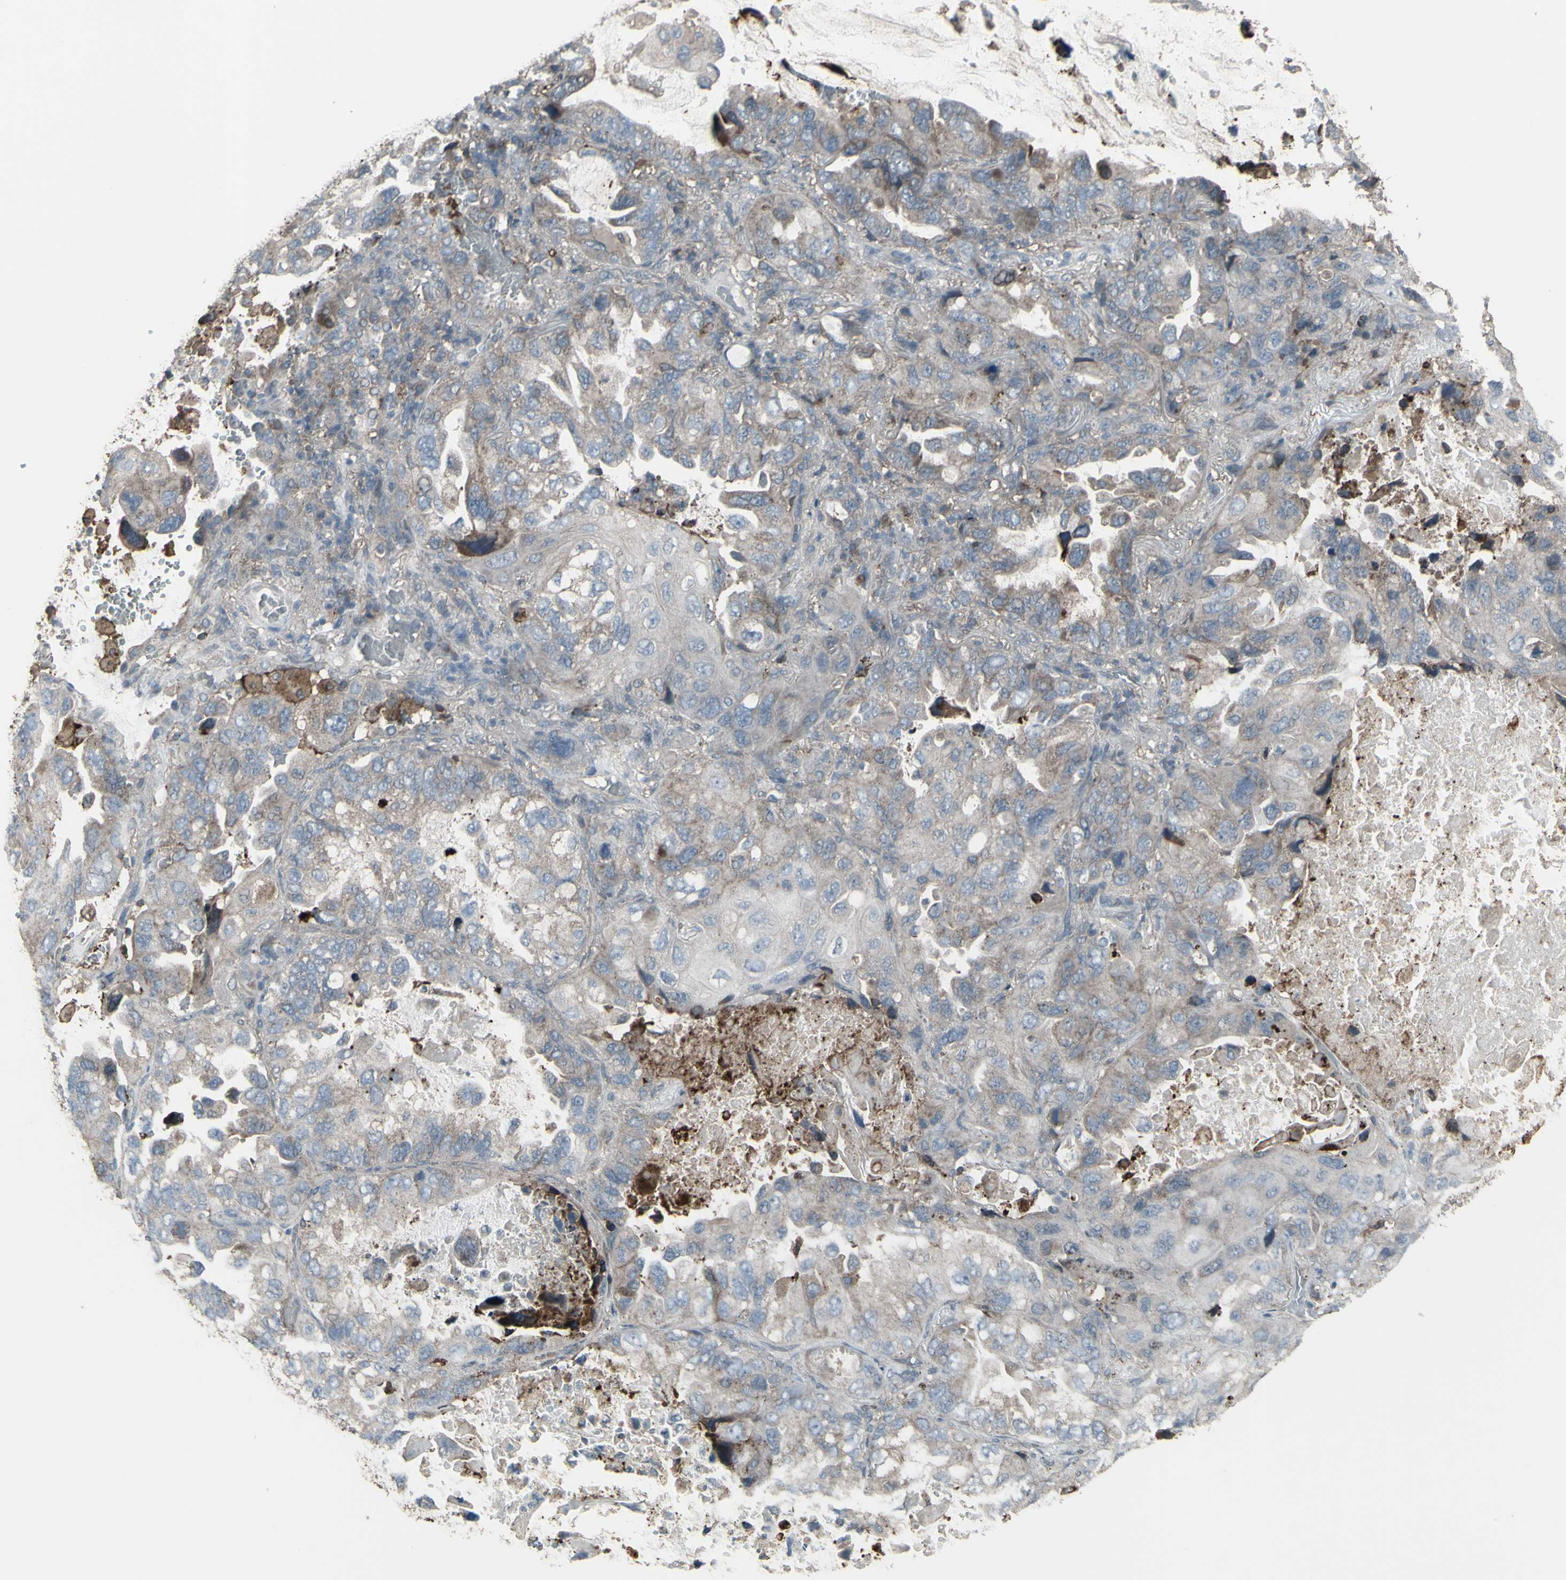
{"staining": {"intensity": "weak", "quantity": ">75%", "location": "cytoplasmic/membranous"}, "tissue": "lung cancer", "cell_type": "Tumor cells", "image_type": "cancer", "snomed": [{"axis": "morphology", "description": "Squamous cell carcinoma, NOS"}, {"axis": "topography", "description": "Lung"}], "caption": "Immunohistochemistry (IHC) staining of lung cancer, which demonstrates low levels of weak cytoplasmic/membranous expression in approximately >75% of tumor cells indicating weak cytoplasmic/membranous protein expression. The staining was performed using DAB (3,3'-diaminobenzidine) (brown) for protein detection and nuclei were counterstained in hematoxylin (blue).", "gene": "SMO", "patient": {"sex": "female", "age": 73}}